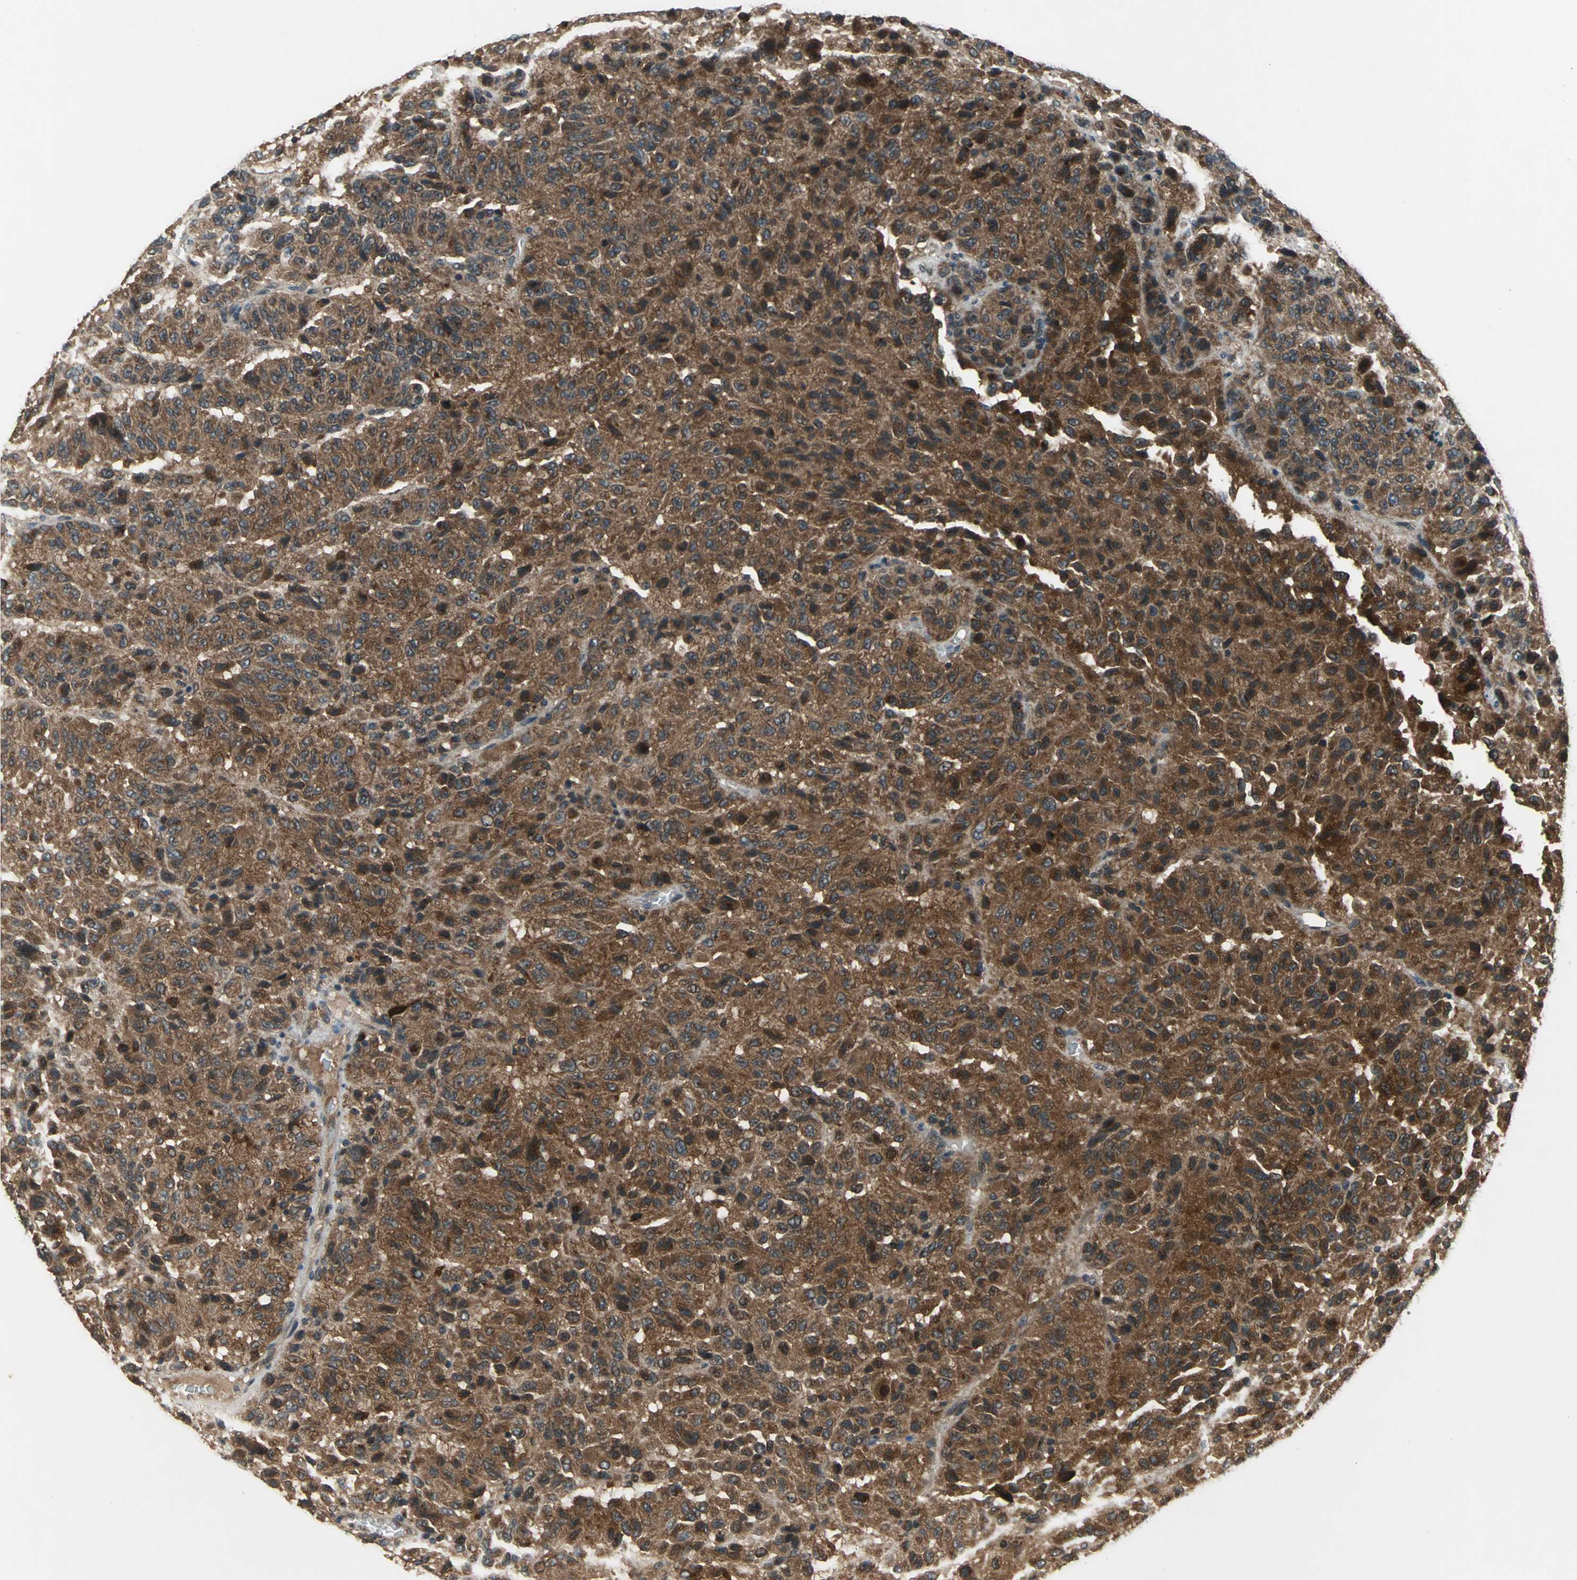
{"staining": {"intensity": "strong", "quantity": ">75%", "location": "cytoplasmic/membranous"}, "tissue": "melanoma", "cell_type": "Tumor cells", "image_type": "cancer", "snomed": [{"axis": "morphology", "description": "Malignant melanoma, Metastatic site"}, {"axis": "topography", "description": "Lung"}], "caption": "IHC photomicrograph of malignant melanoma (metastatic site) stained for a protein (brown), which shows high levels of strong cytoplasmic/membranous expression in about >75% of tumor cells.", "gene": "NFKBIE", "patient": {"sex": "male", "age": 64}}